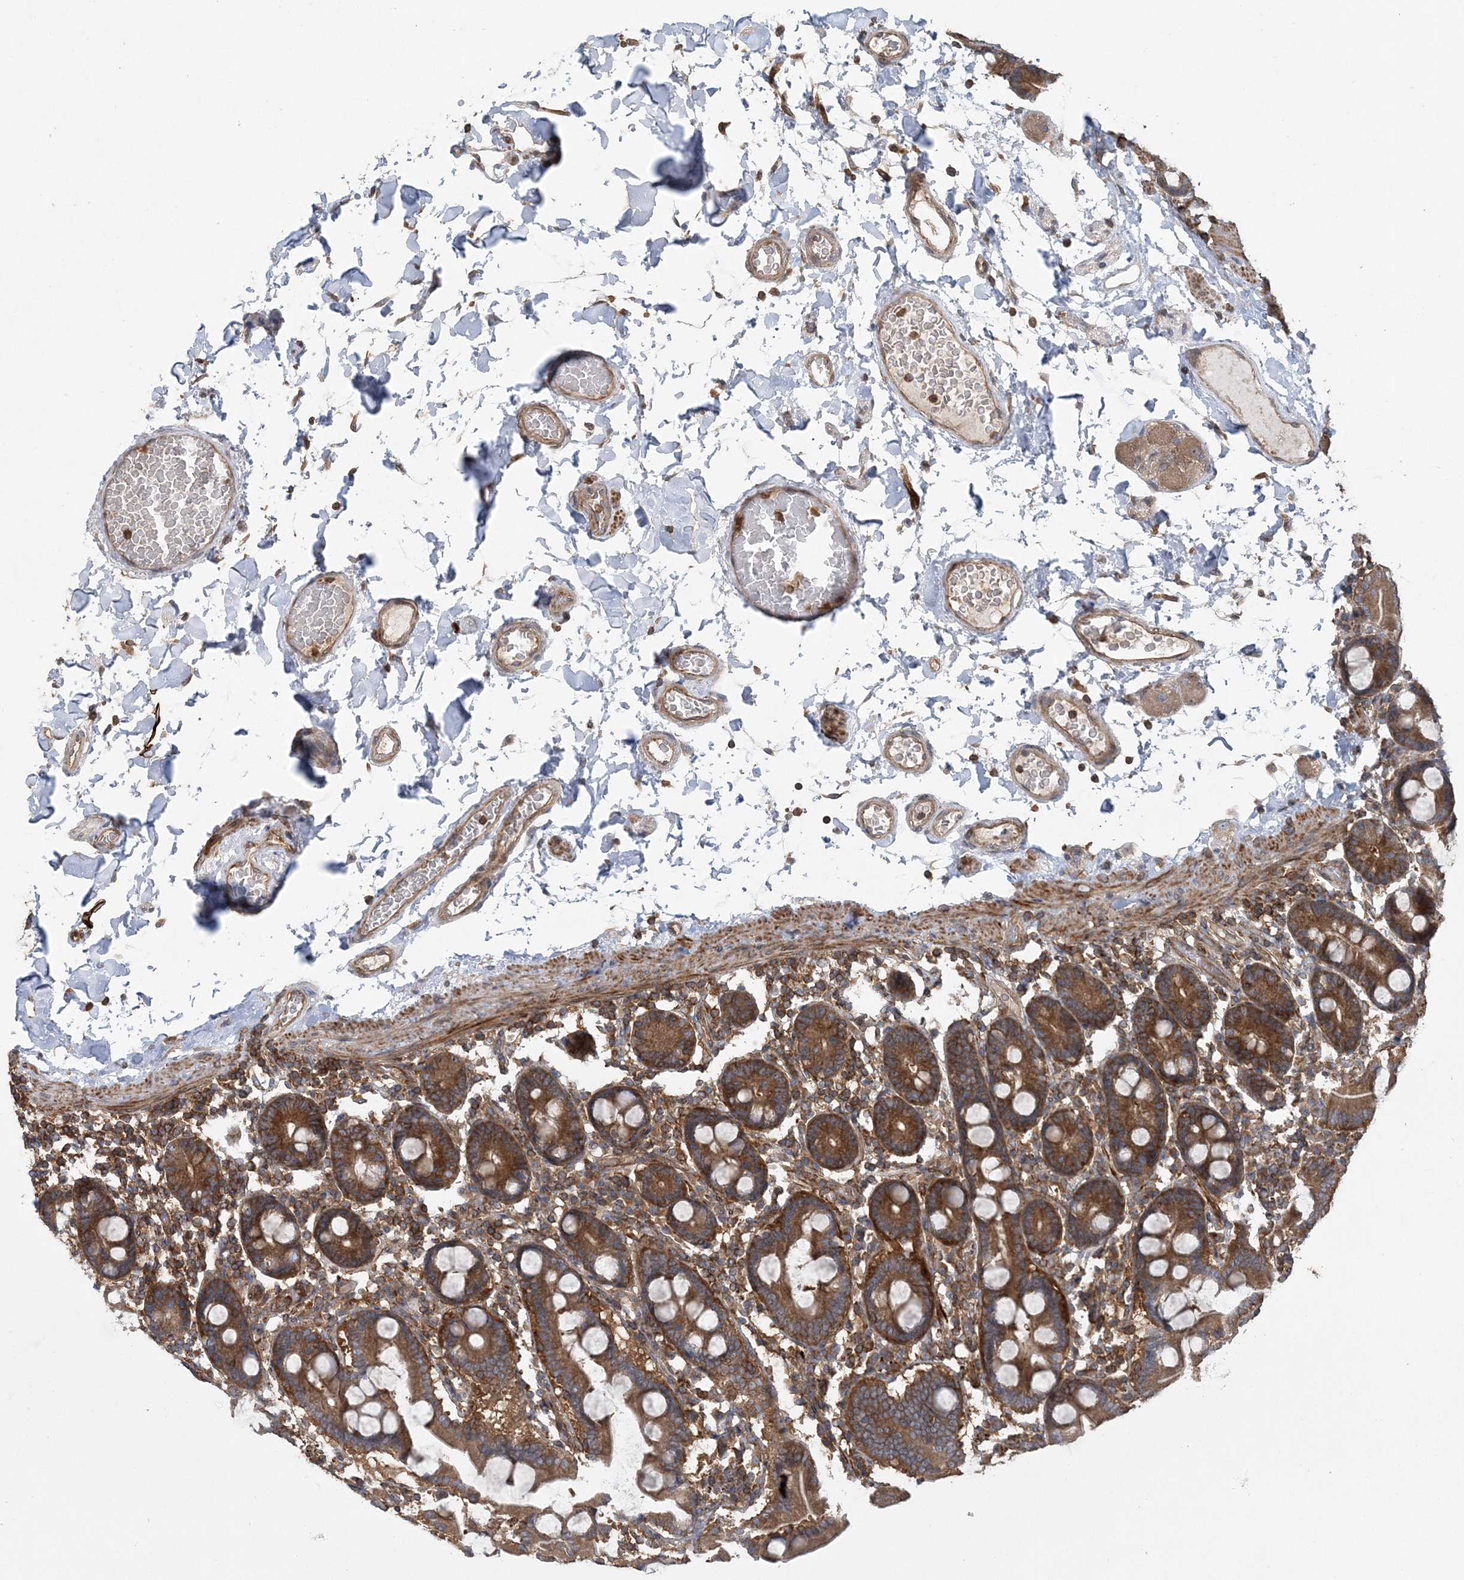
{"staining": {"intensity": "moderate", "quantity": ">75%", "location": "cytoplasmic/membranous"}, "tissue": "duodenum", "cell_type": "Glandular cells", "image_type": "normal", "snomed": [{"axis": "morphology", "description": "Normal tissue, NOS"}, {"axis": "topography", "description": "Duodenum"}], "caption": "A brown stain shows moderate cytoplasmic/membranous positivity of a protein in glandular cells of benign duodenum.", "gene": "ACAP2", "patient": {"sex": "male", "age": 55}}